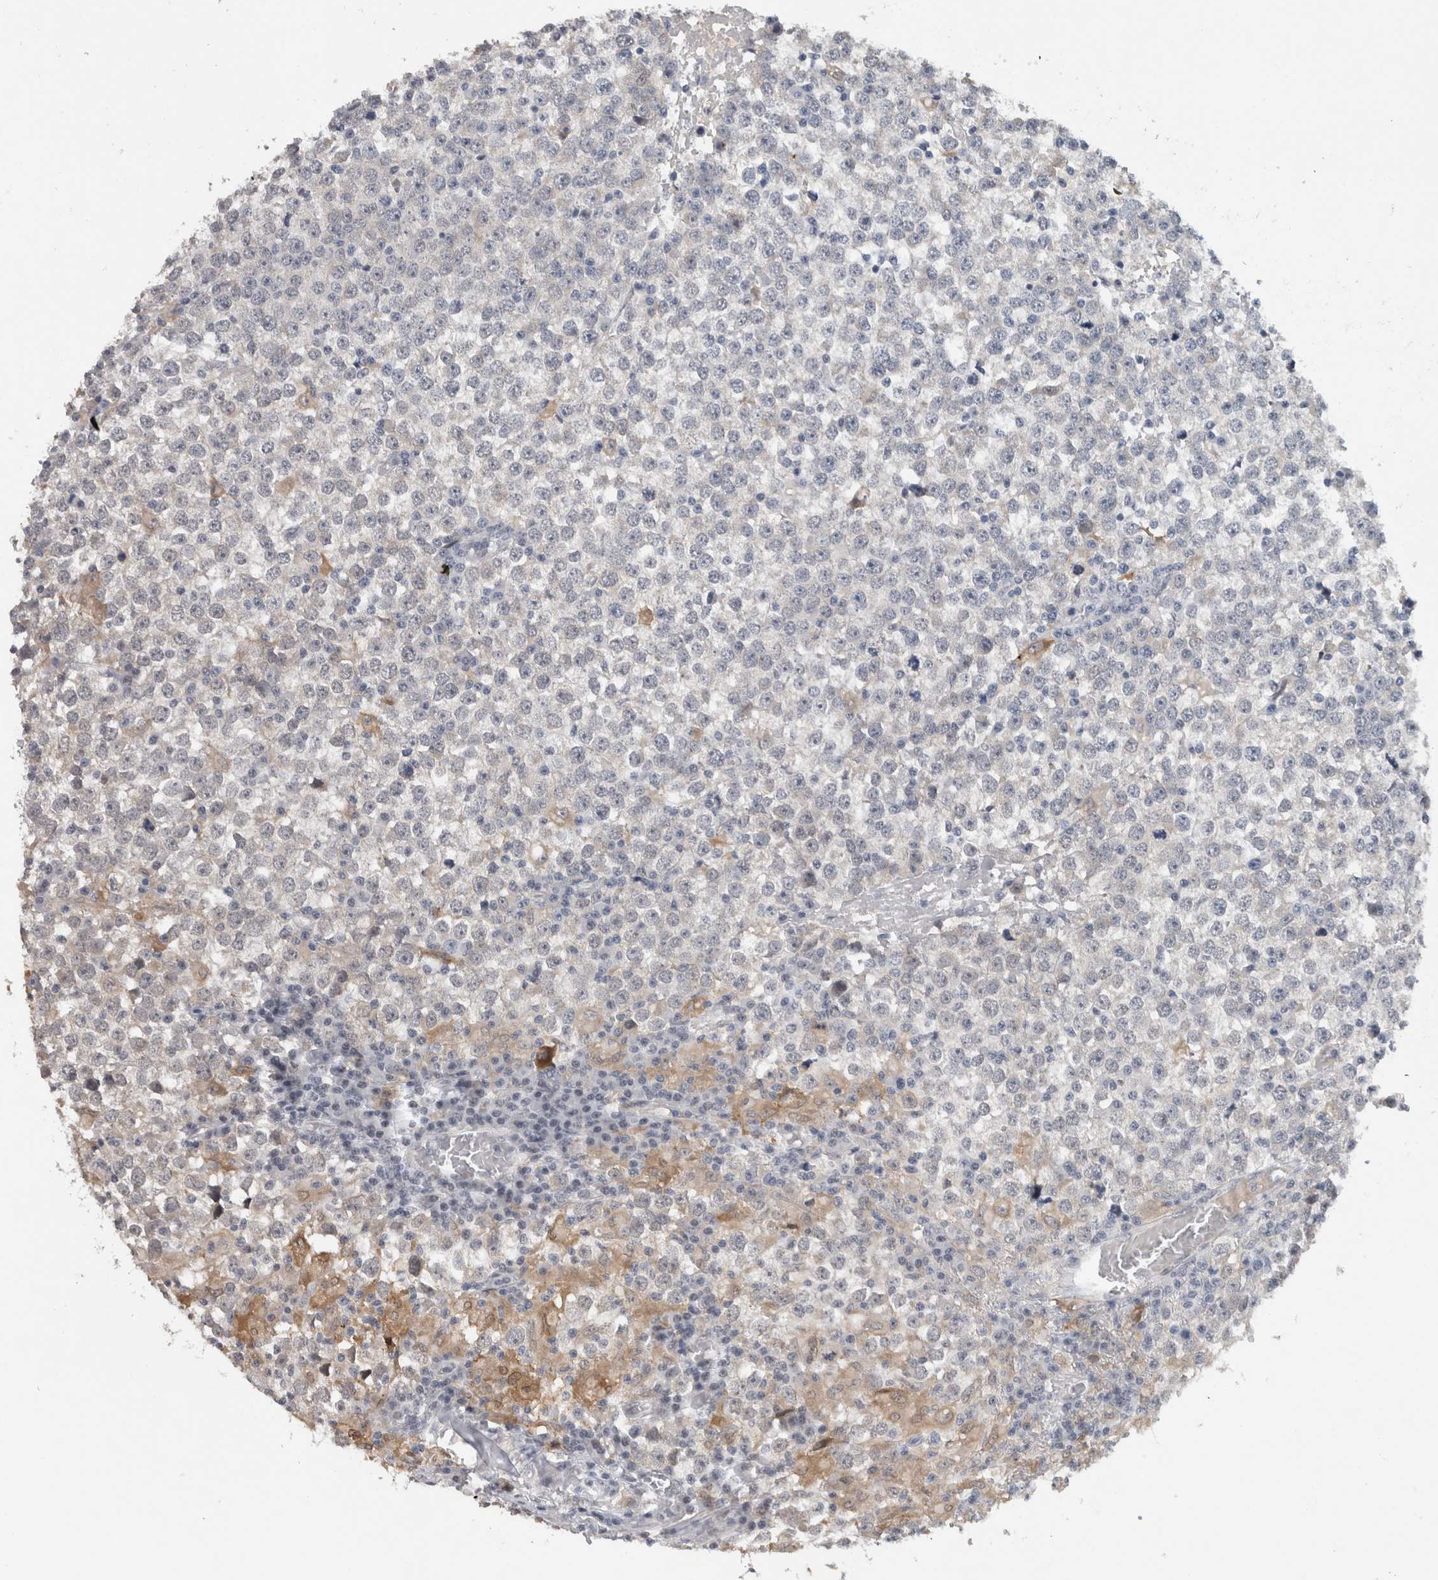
{"staining": {"intensity": "weak", "quantity": "<25%", "location": "cytoplasmic/membranous"}, "tissue": "testis cancer", "cell_type": "Tumor cells", "image_type": "cancer", "snomed": [{"axis": "morphology", "description": "Seminoma, NOS"}, {"axis": "topography", "description": "Testis"}], "caption": "Micrograph shows no protein positivity in tumor cells of testis seminoma tissue. The staining was performed using DAB to visualize the protein expression in brown, while the nuclei were stained in blue with hematoxylin (Magnification: 20x).", "gene": "PRXL2A", "patient": {"sex": "male", "age": 65}}